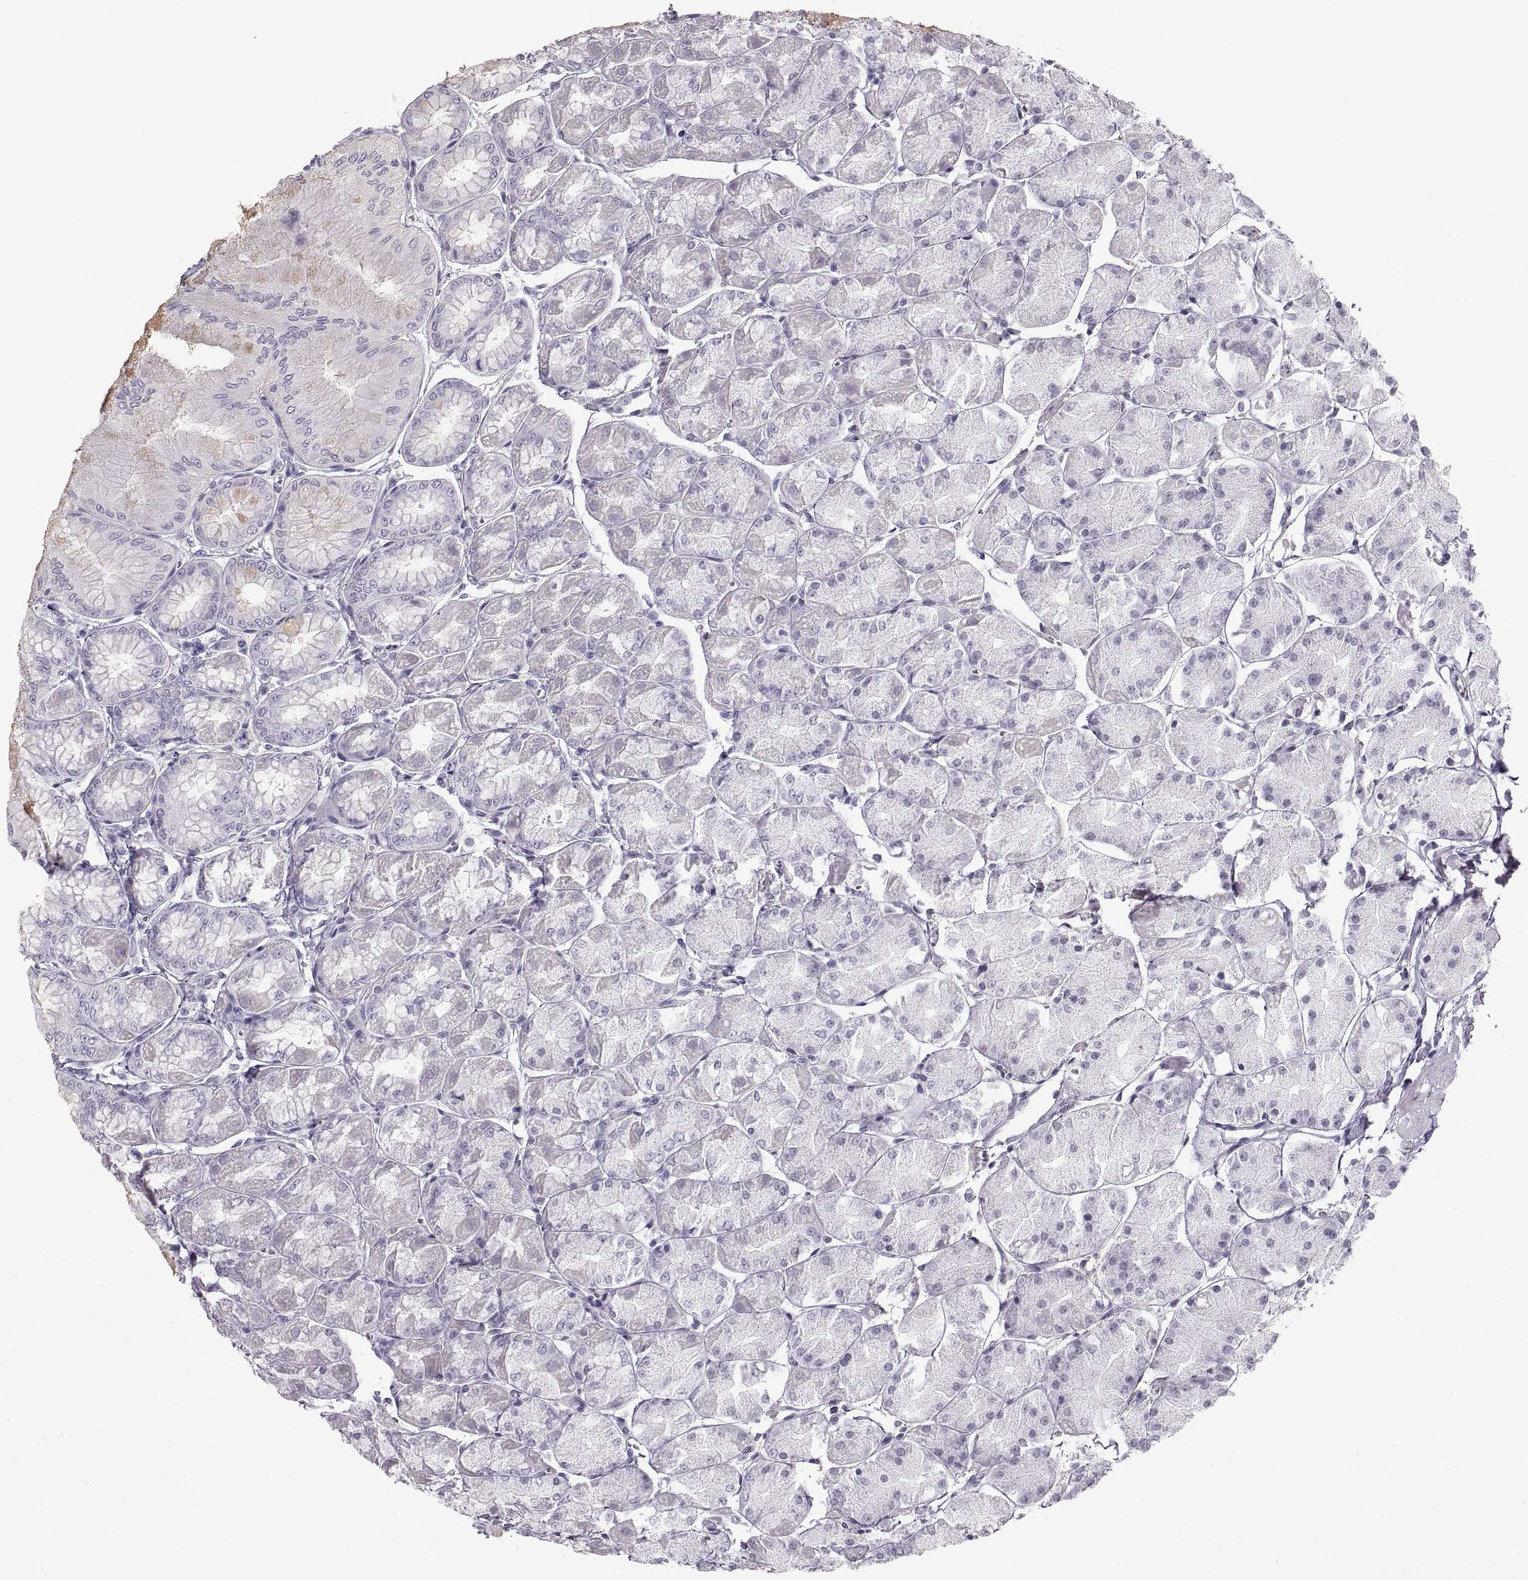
{"staining": {"intensity": "negative", "quantity": "none", "location": "none"}, "tissue": "stomach", "cell_type": "Glandular cells", "image_type": "normal", "snomed": [{"axis": "morphology", "description": "Normal tissue, NOS"}, {"axis": "topography", "description": "Stomach, upper"}], "caption": "Stomach was stained to show a protein in brown. There is no significant staining in glandular cells. (DAB (3,3'-diaminobenzidine) immunohistochemistry (IHC), high magnification).", "gene": "NANOS3", "patient": {"sex": "male", "age": 60}}